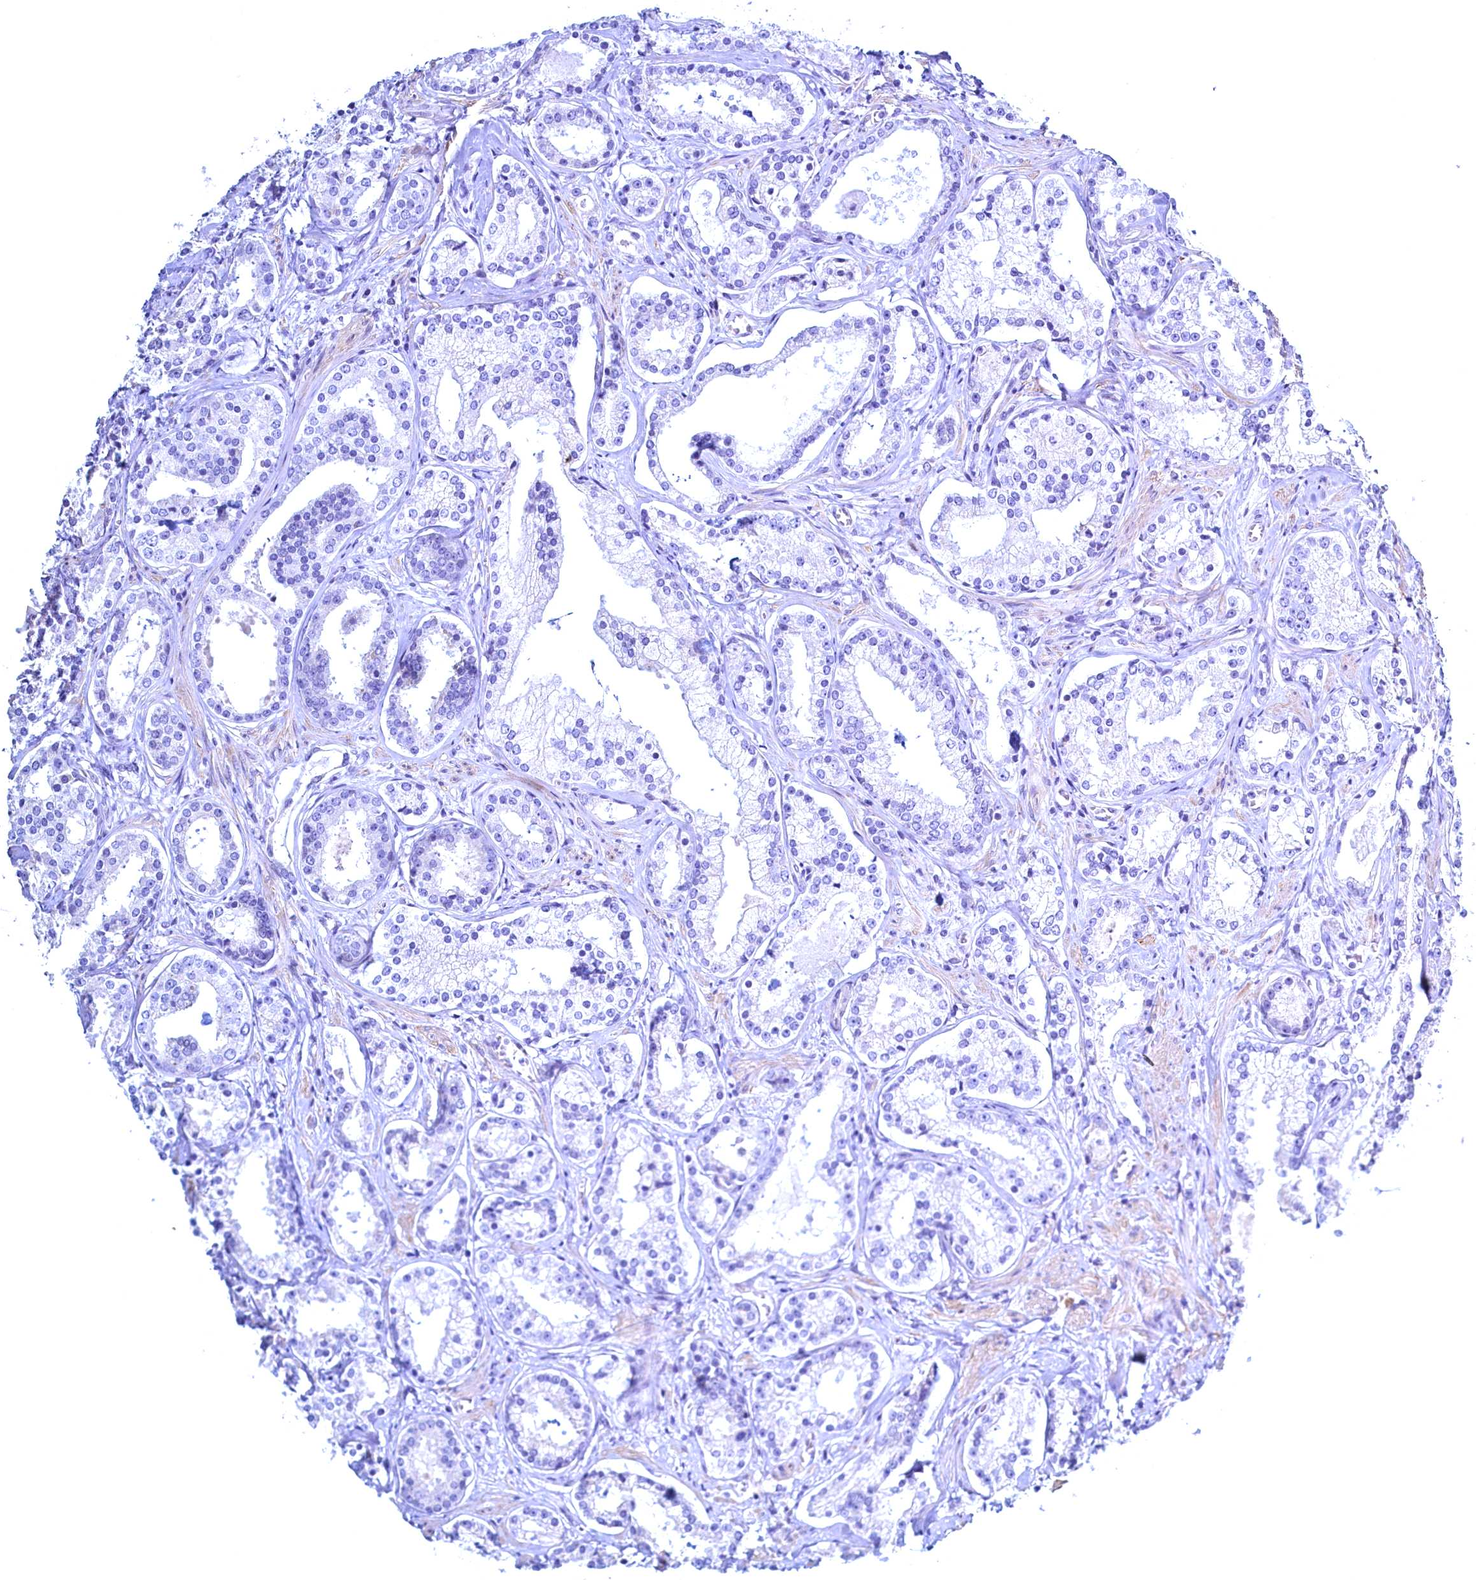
{"staining": {"intensity": "negative", "quantity": "none", "location": "none"}, "tissue": "prostate cancer", "cell_type": "Tumor cells", "image_type": "cancer", "snomed": [{"axis": "morphology", "description": "Adenocarcinoma, High grade"}, {"axis": "topography", "description": "Prostate"}], "caption": "Immunohistochemical staining of prostate cancer (high-grade adenocarcinoma) exhibits no significant expression in tumor cells.", "gene": "MAP1LC3A", "patient": {"sex": "male", "age": 58}}